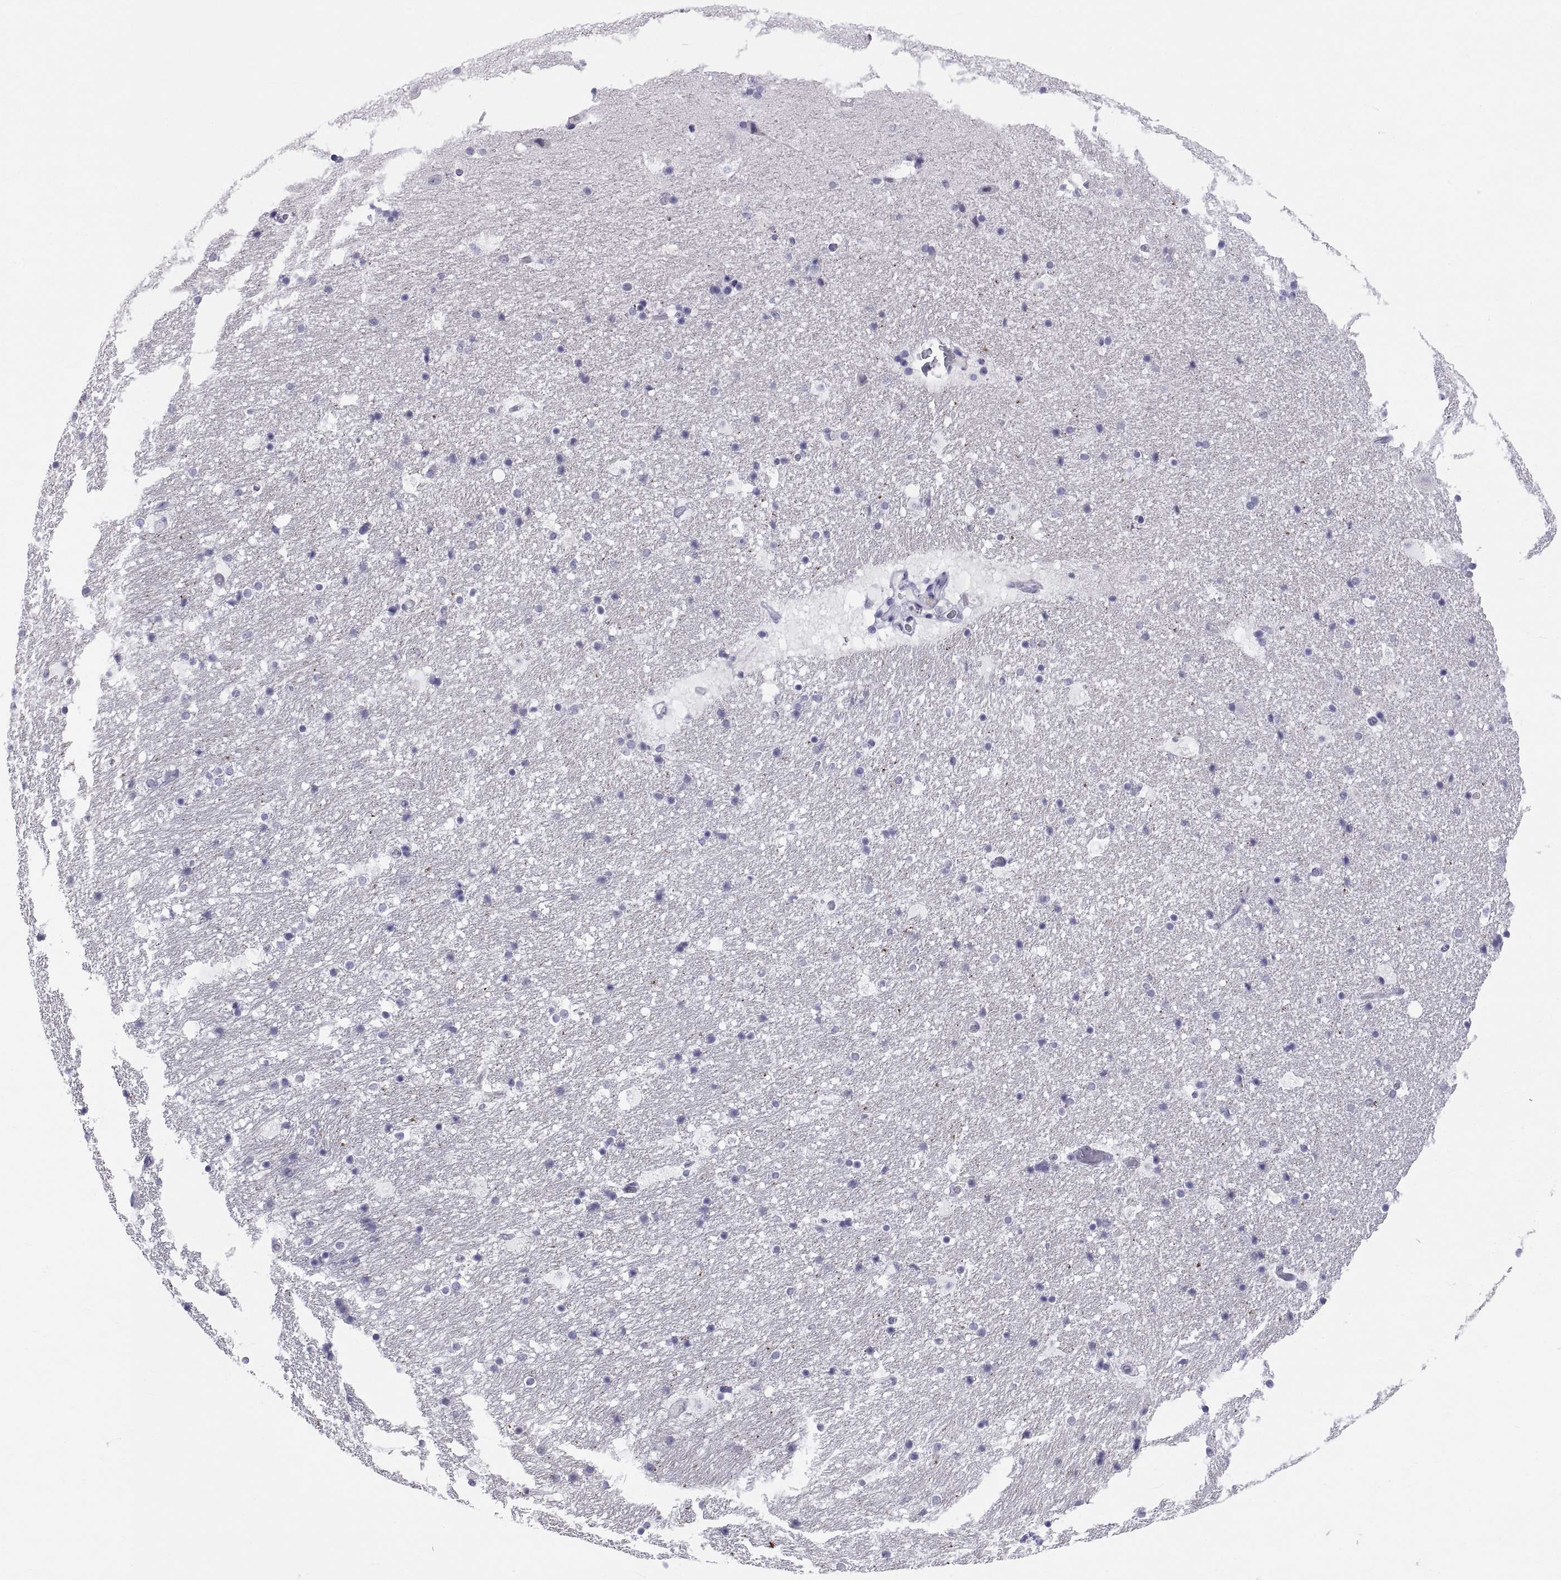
{"staining": {"intensity": "negative", "quantity": "none", "location": "none"}, "tissue": "hippocampus", "cell_type": "Glial cells", "image_type": "normal", "snomed": [{"axis": "morphology", "description": "Normal tissue, NOS"}, {"axis": "topography", "description": "Hippocampus"}], "caption": "Immunohistochemical staining of unremarkable human hippocampus exhibits no significant expression in glial cells. The staining was performed using DAB (3,3'-diaminobenzidine) to visualize the protein expression in brown, while the nuclei were stained in blue with hematoxylin (Magnification: 20x).", "gene": "TEX13A", "patient": {"sex": "male", "age": 51}}